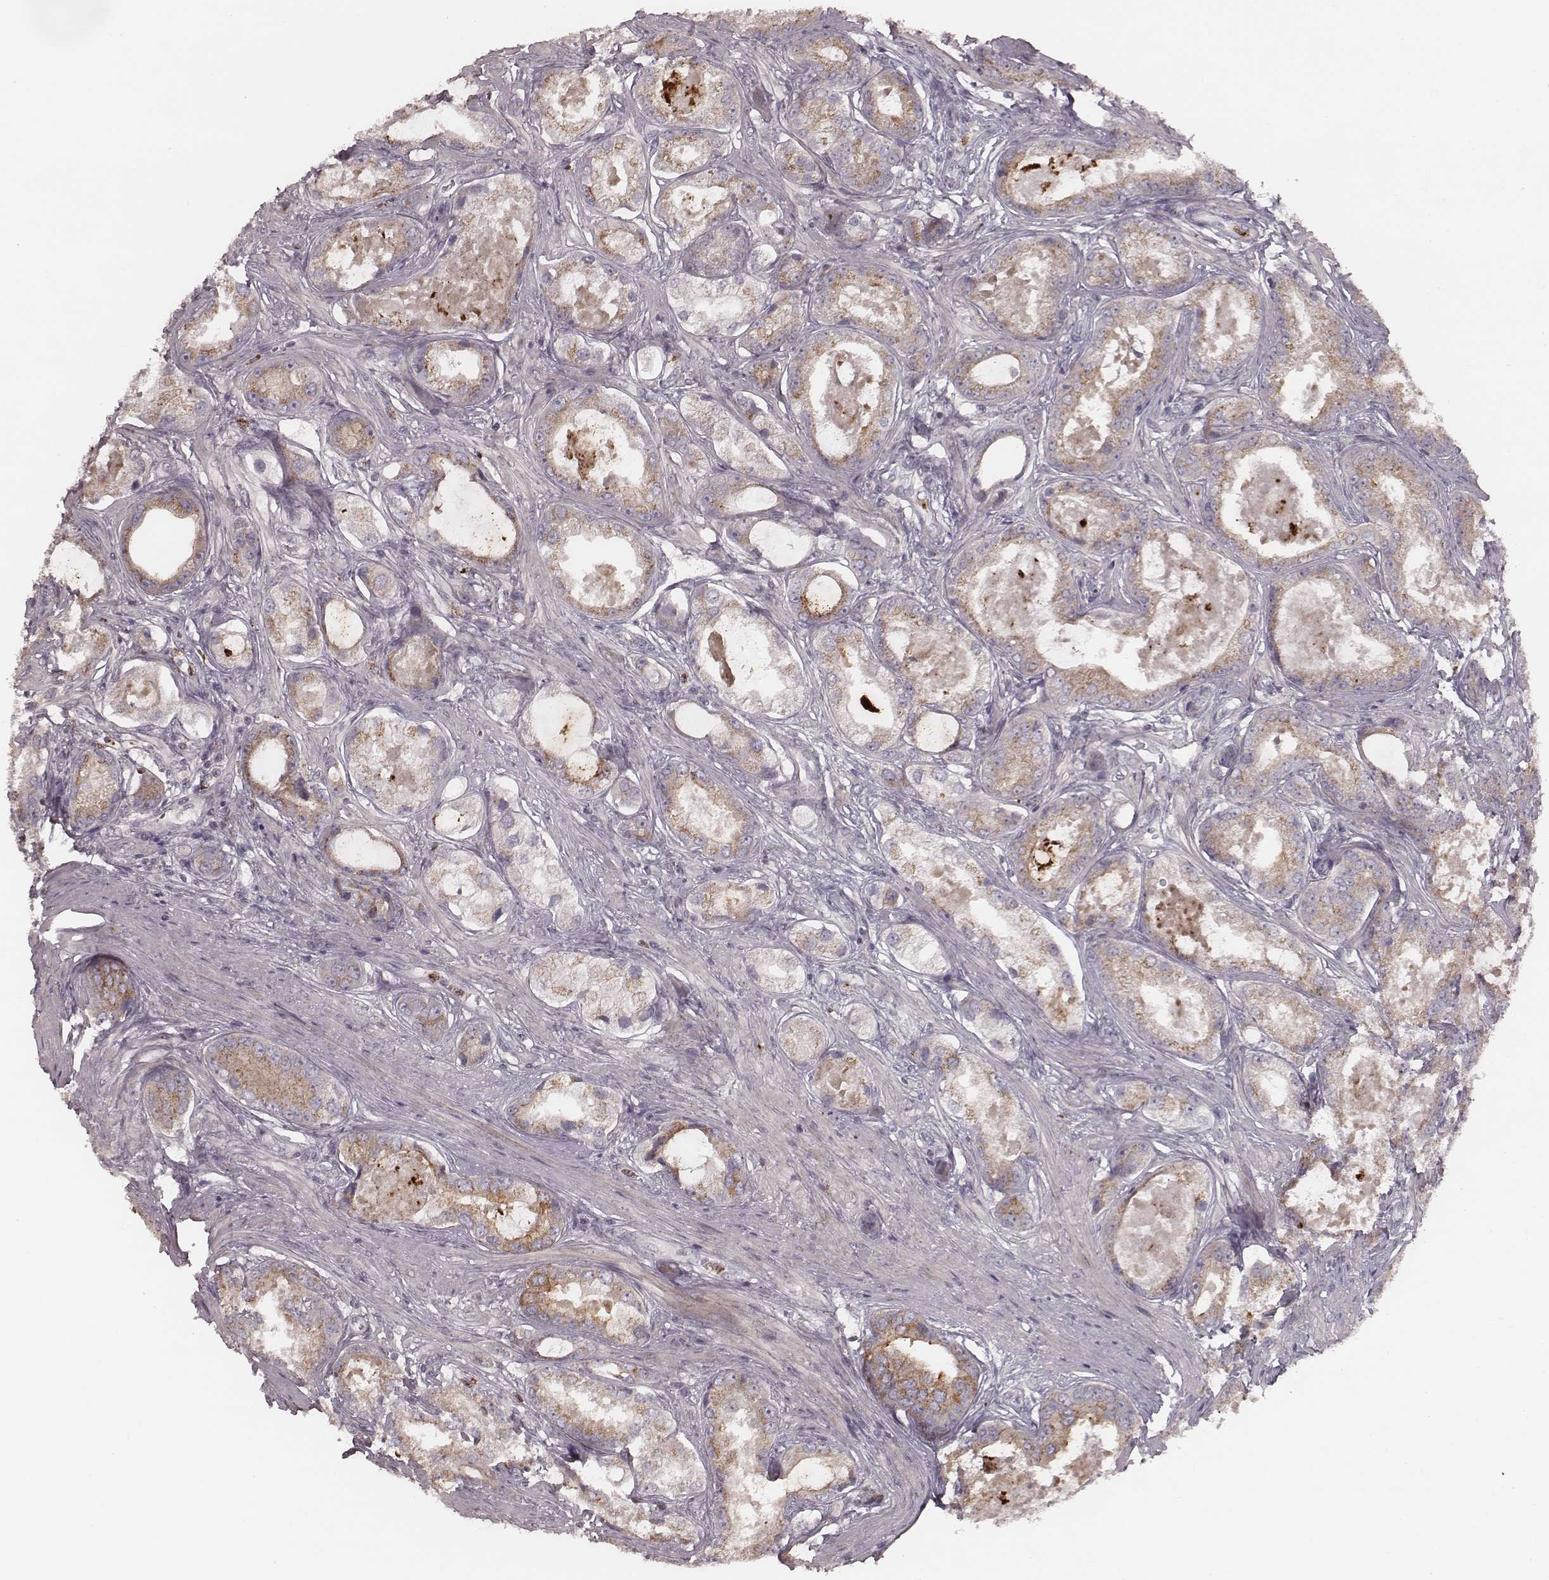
{"staining": {"intensity": "moderate", "quantity": ">75%", "location": "cytoplasmic/membranous"}, "tissue": "prostate cancer", "cell_type": "Tumor cells", "image_type": "cancer", "snomed": [{"axis": "morphology", "description": "Adenocarcinoma, Low grade"}, {"axis": "topography", "description": "Prostate"}], "caption": "Immunohistochemical staining of human prostate cancer (low-grade adenocarcinoma) shows moderate cytoplasmic/membranous protein expression in approximately >75% of tumor cells.", "gene": "ABCA7", "patient": {"sex": "male", "age": 68}}